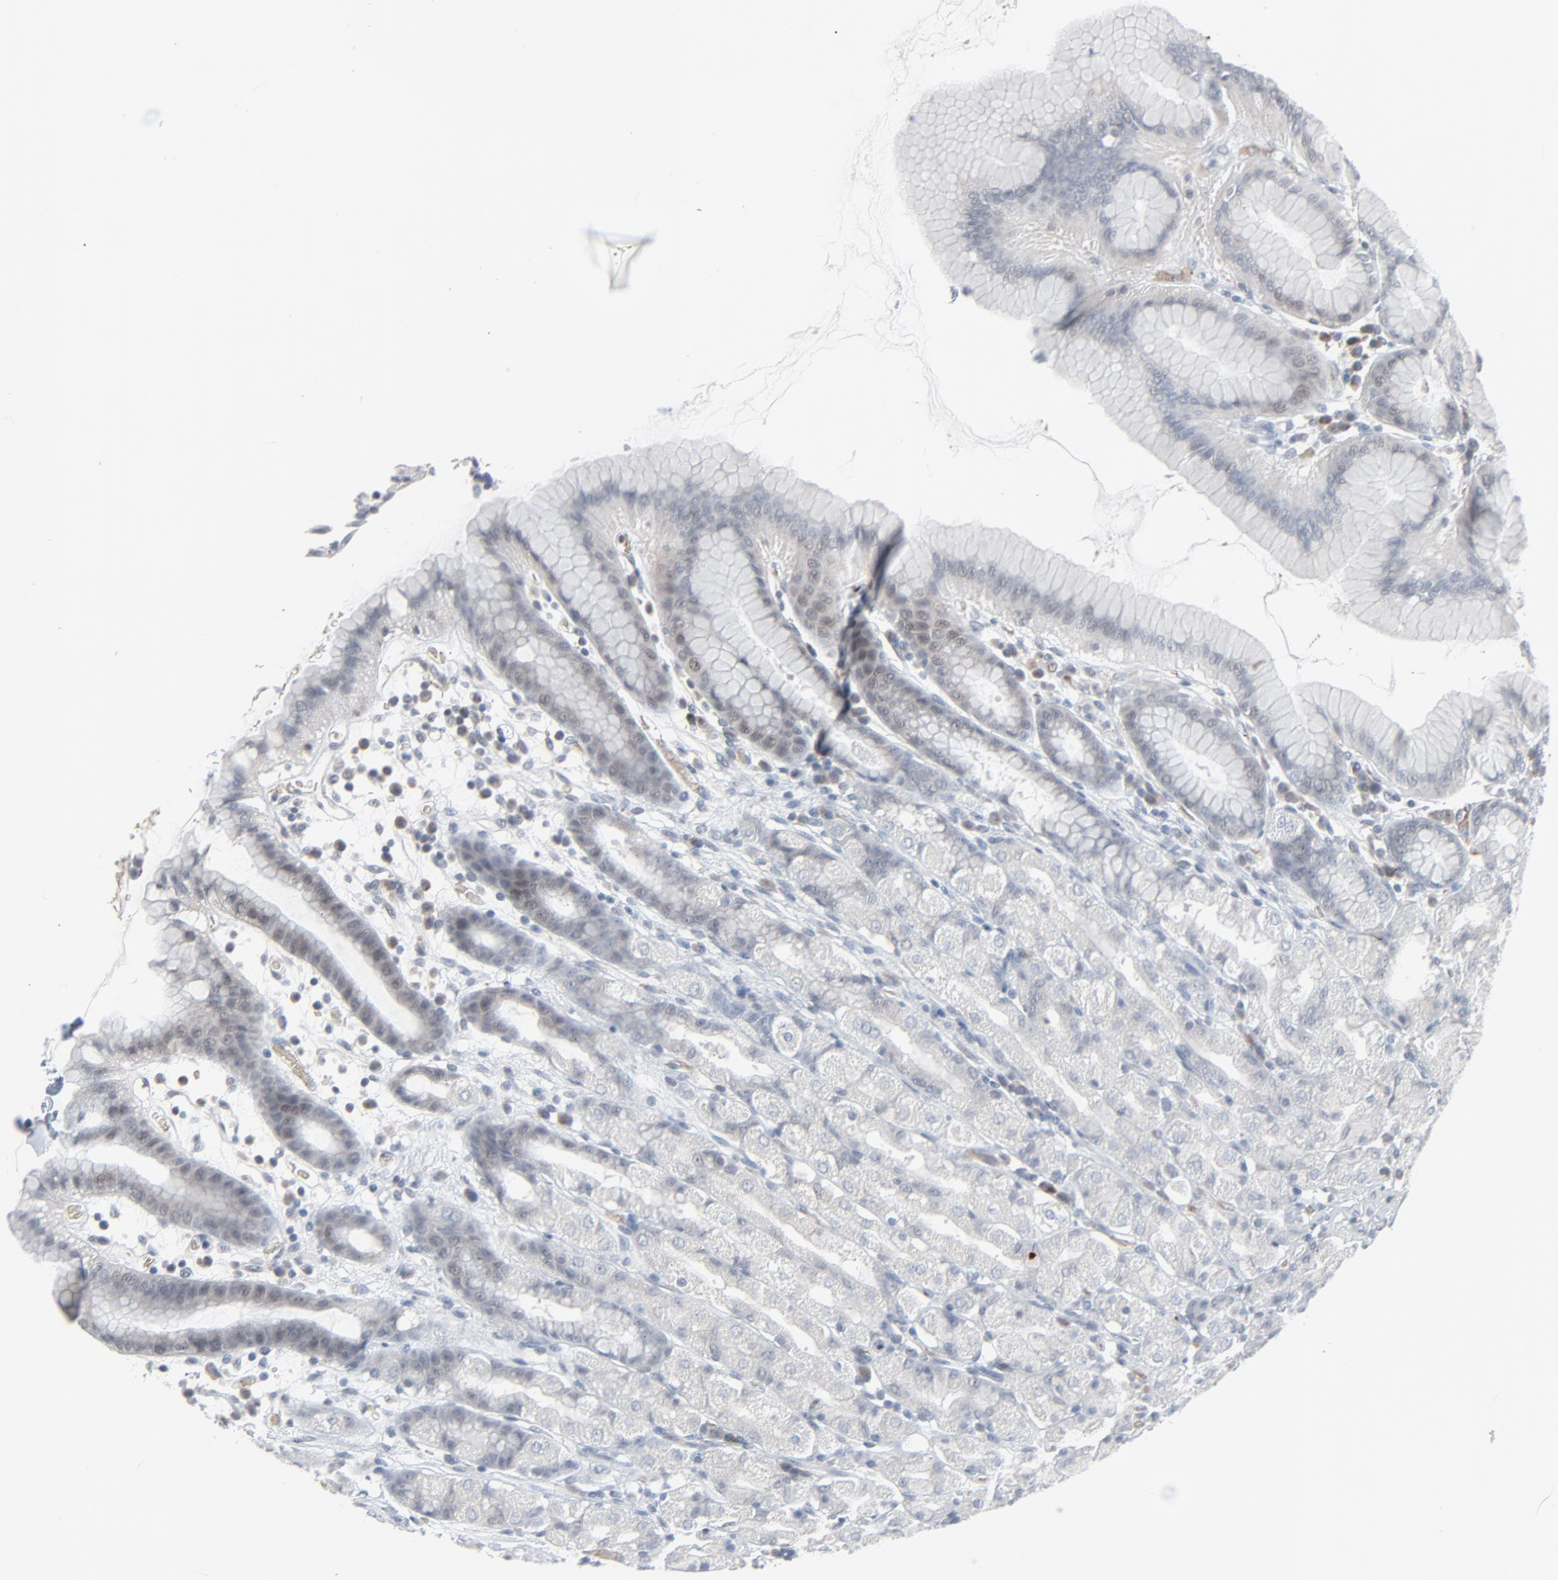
{"staining": {"intensity": "negative", "quantity": "none", "location": "none"}, "tissue": "stomach", "cell_type": "Glandular cells", "image_type": "normal", "snomed": [{"axis": "morphology", "description": "Normal tissue, NOS"}, {"axis": "topography", "description": "Stomach, upper"}], "caption": "Glandular cells are negative for protein expression in unremarkable human stomach. (Stains: DAB IHC with hematoxylin counter stain, Microscopy: brightfield microscopy at high magnification).", "gene": "SAGE1", "patient": {"sex": "male", "age": 68}}